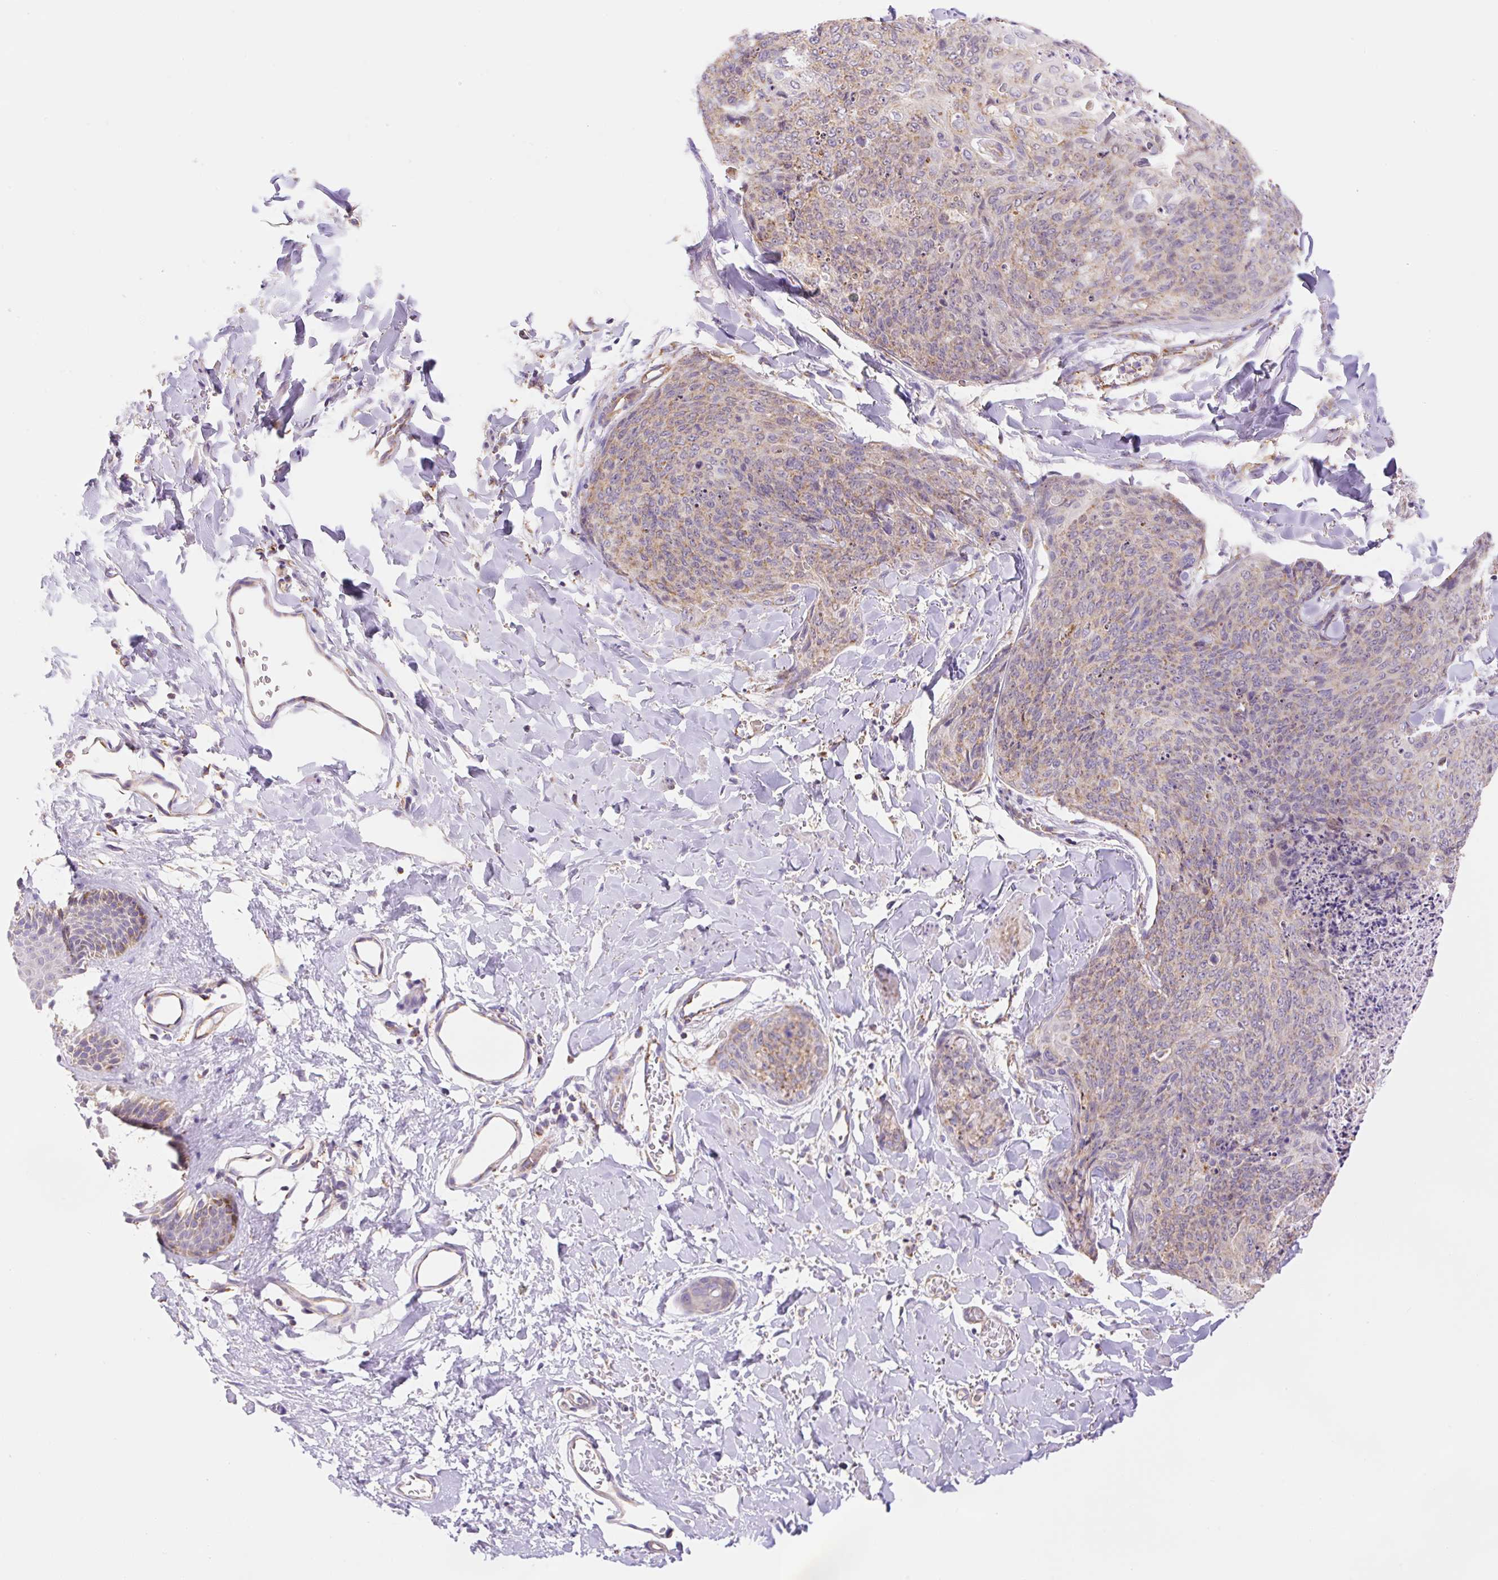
{"staining": {"intensity": "weak", "quantity": "25%-75%", "location": "cytoplasmic/membranous"}, "tissue": "skin cancer", "cell_type": "Tumor cells", "image_type": "cancer", "snomed": [{"axis": "morphology", "description": "Squamous cell carcinoma, NOS"}, {"axis": "topography", "description": "Skin"}, {"axis": "topography", "description": "Vulva"}], "caption": "This is a micrograph of IHC staining of skin cancer, which shows weak staining in the cytoplasmic/membranous of tumor cells.", "gene": "ESAM", "patient": {"sex": "female", "age": 85}}